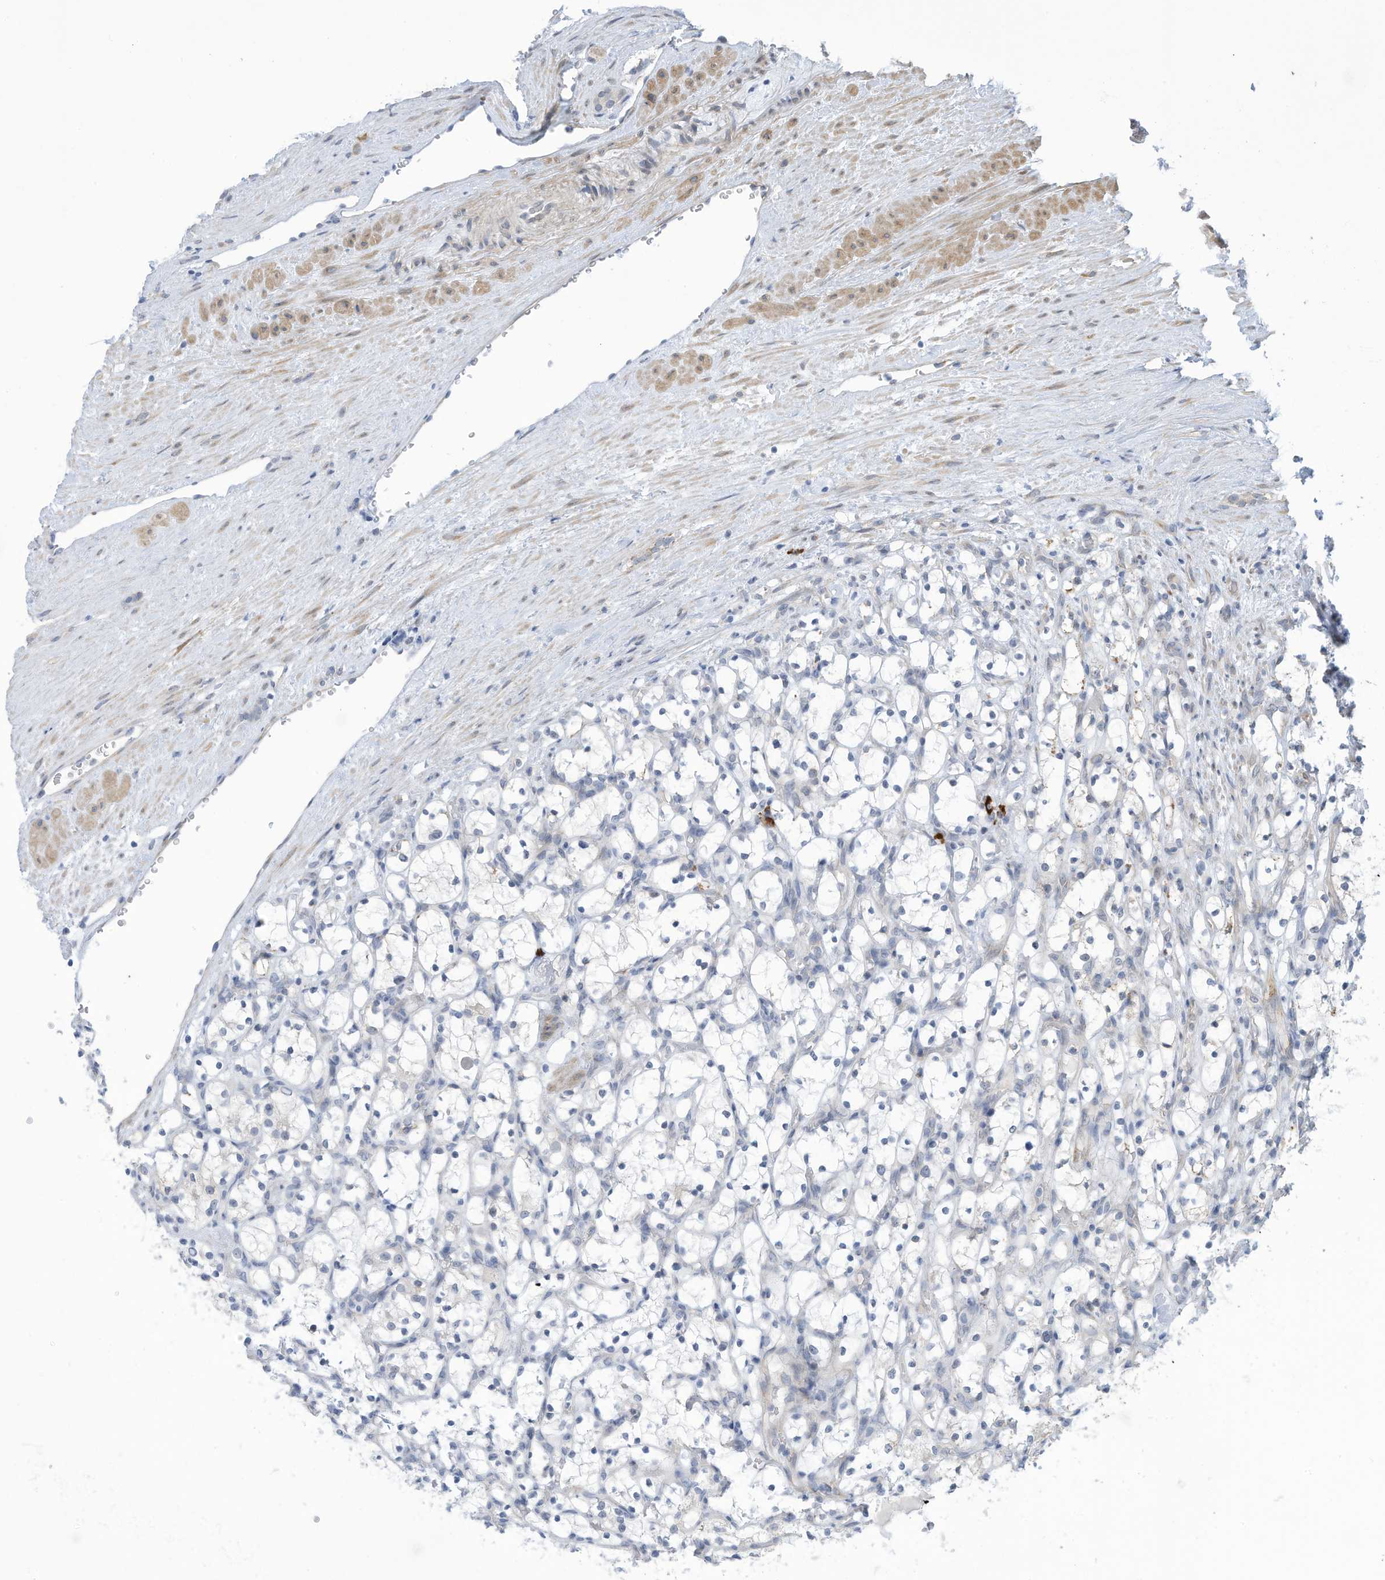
{"staining": {"intensity": "negative", "quantity": "none", "location": "none"}, "tissue": "renal cancer", "cell_type": "Tumor cells", "image_type": "cancer", "snomed": [{"axis": "morphology", "description": "Adenocarcinoma, NOS"}, {"axis": "topography", "description": "Kidney"}], "caption": "Protein analysis of renal cancer shows no significant expression in tumor cells.", "gene": "ZNF292", "patient": {"sex": "female", "age": 69}}